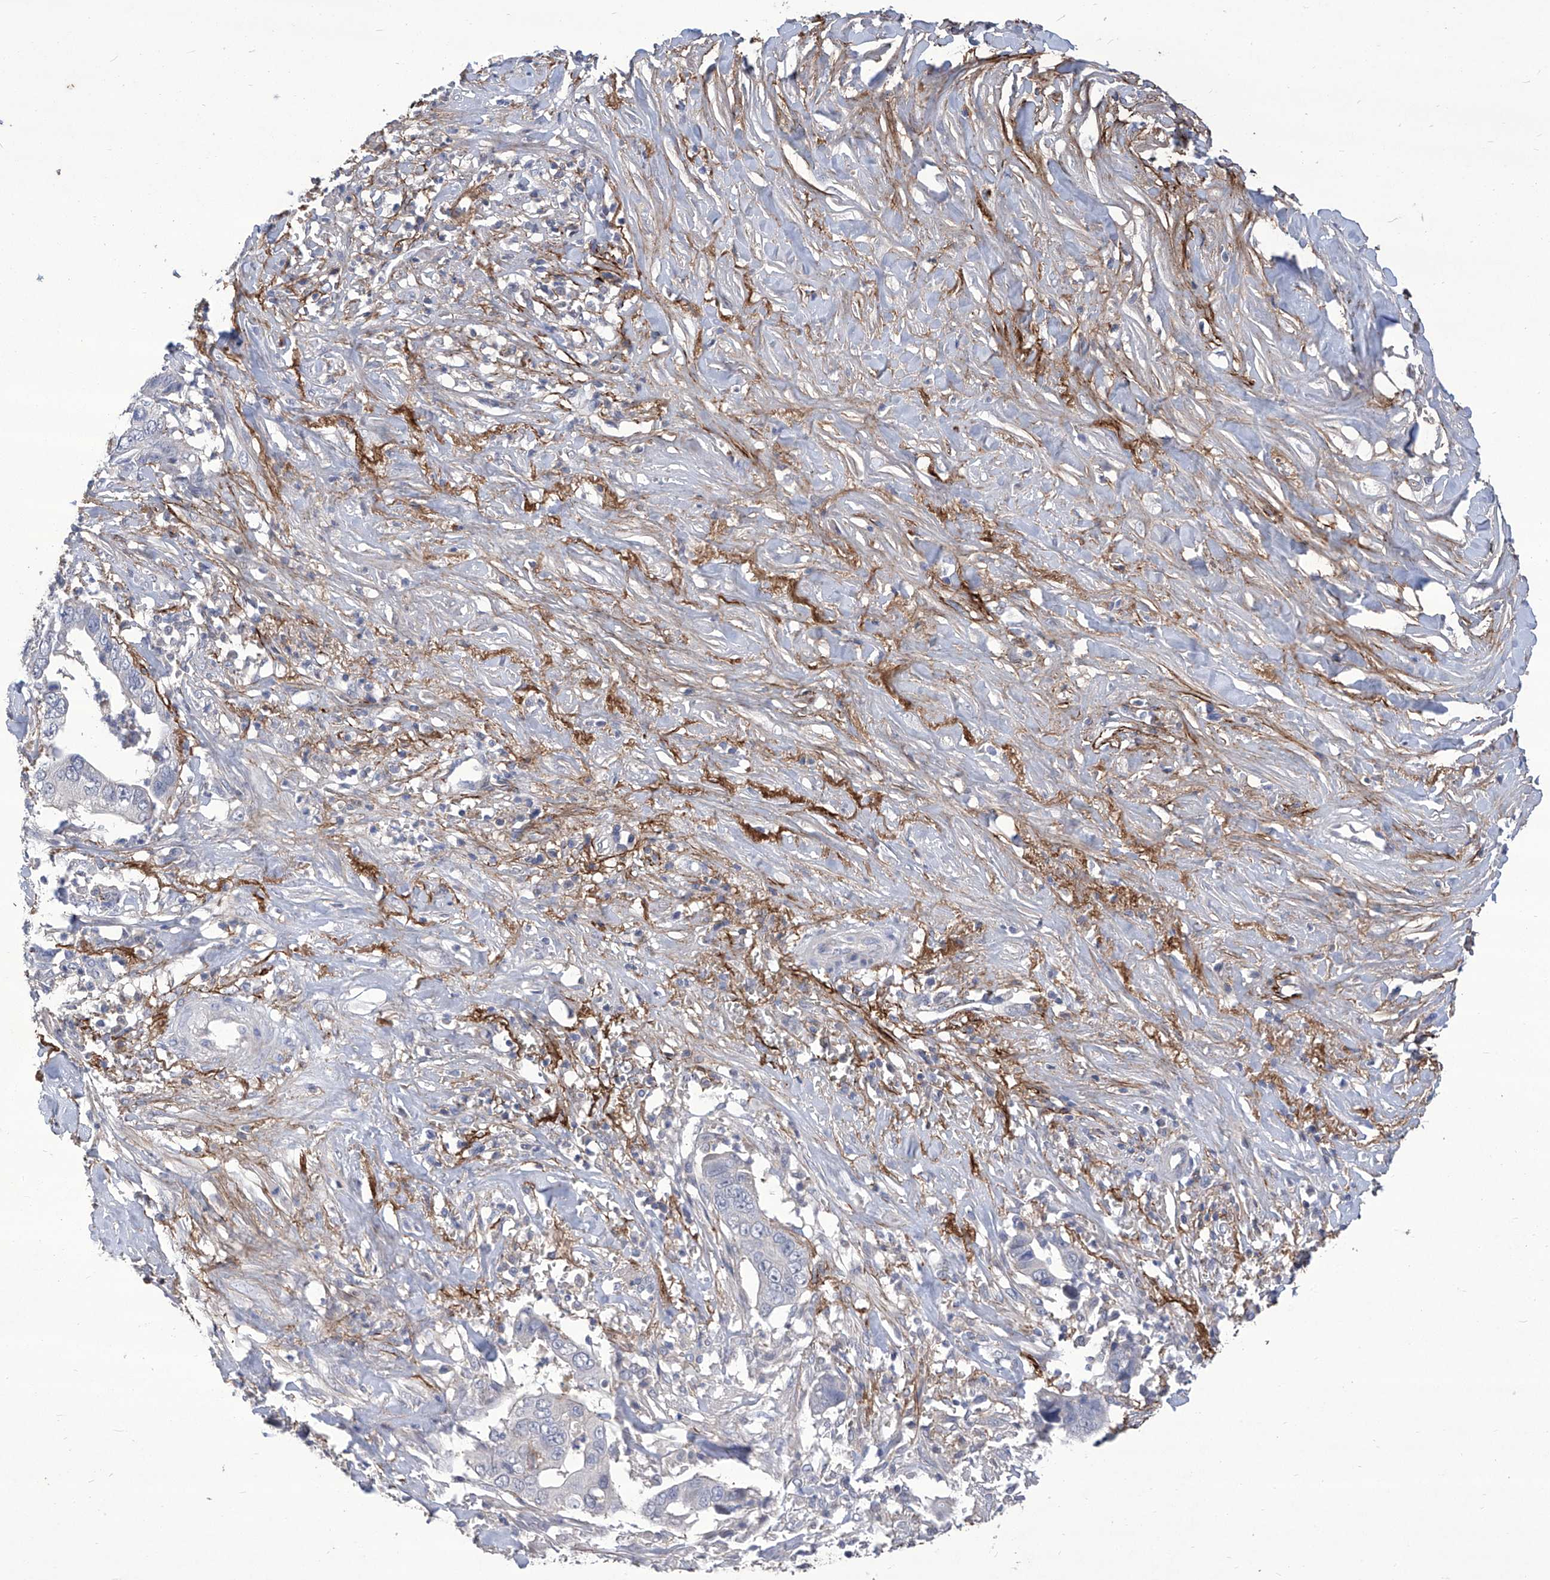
{"staining": {"intensity": "negative", "quantity": "none", "location": "none"}, "tissue": "liver cancer", "cell_type": "Tumor cells", "image_type": "cancer", "snomed": [{"axis": "morphology", "description": "Cholangiocarcinoma"}, {"axis": "topography", "description": "Liver"}], "caption": "Protein analysis of cholangiocarcinoma (liver) shows no significant expression in tumor cells.", "gene": "TXNIP", "patient": {"sex": "female", "age": 79}}